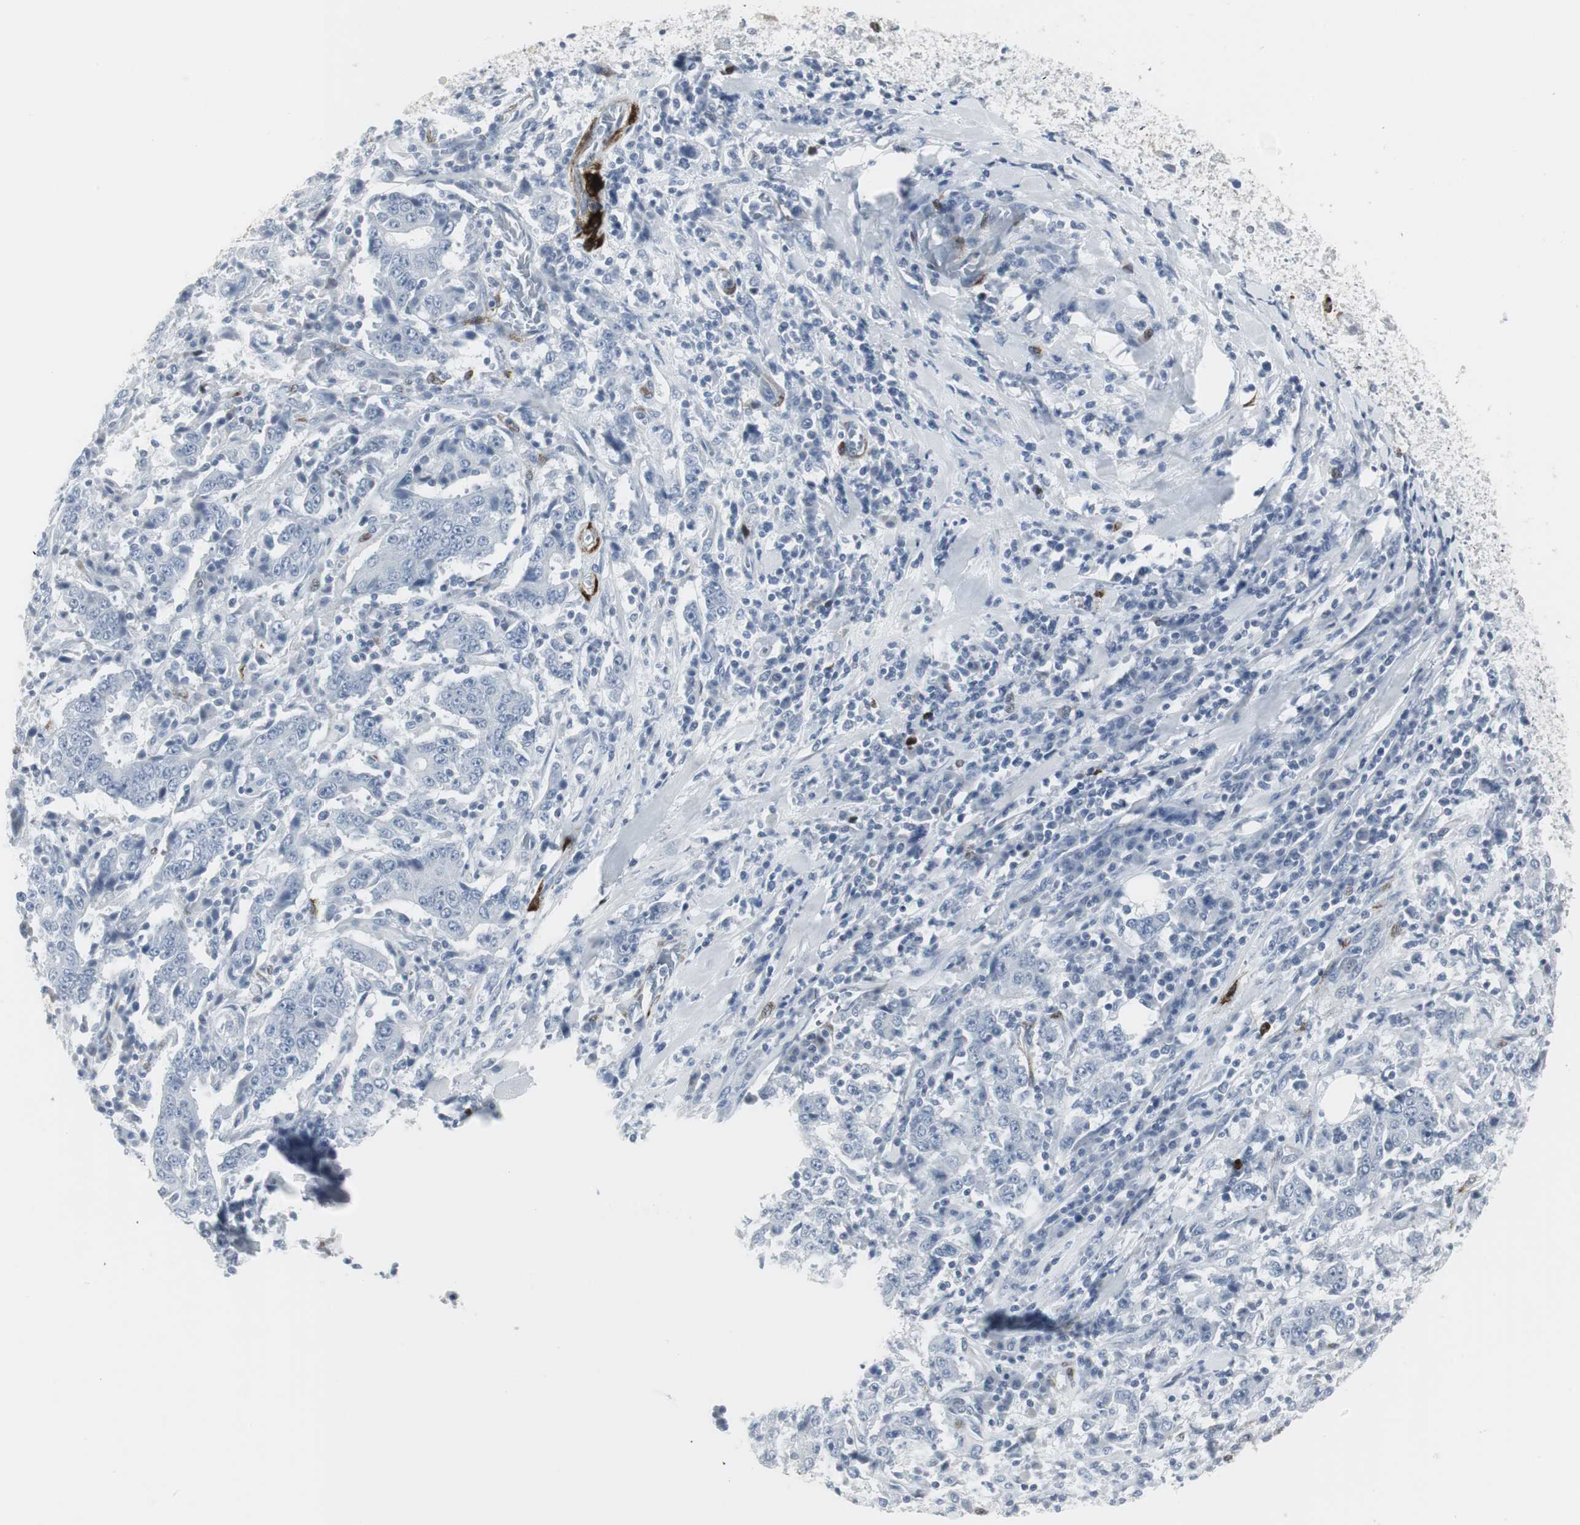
{"staining": {"intensity": "negative", "quantity": "none", "location": "none"}, "tissue": "stomach cancer", "cell_type": "Tumor cells", "image_type": "cancer", "snomed": [{"axis": "morphology", "description": "Normal tissue, NOS"}, {"axis": "morphology", "description": "Adenocarcinoma, NOS"}, {"axis": "topography", "description": "Stomach, upper"}, {"axis": "topography", "description": "Stomach"}], "caption": "Micrograph shows no significant protein expression in tumor cells of adenocarcinoma (stomach).", "gene": "PPP1R14A", "patient": {"sex": "male", "age": 59}}